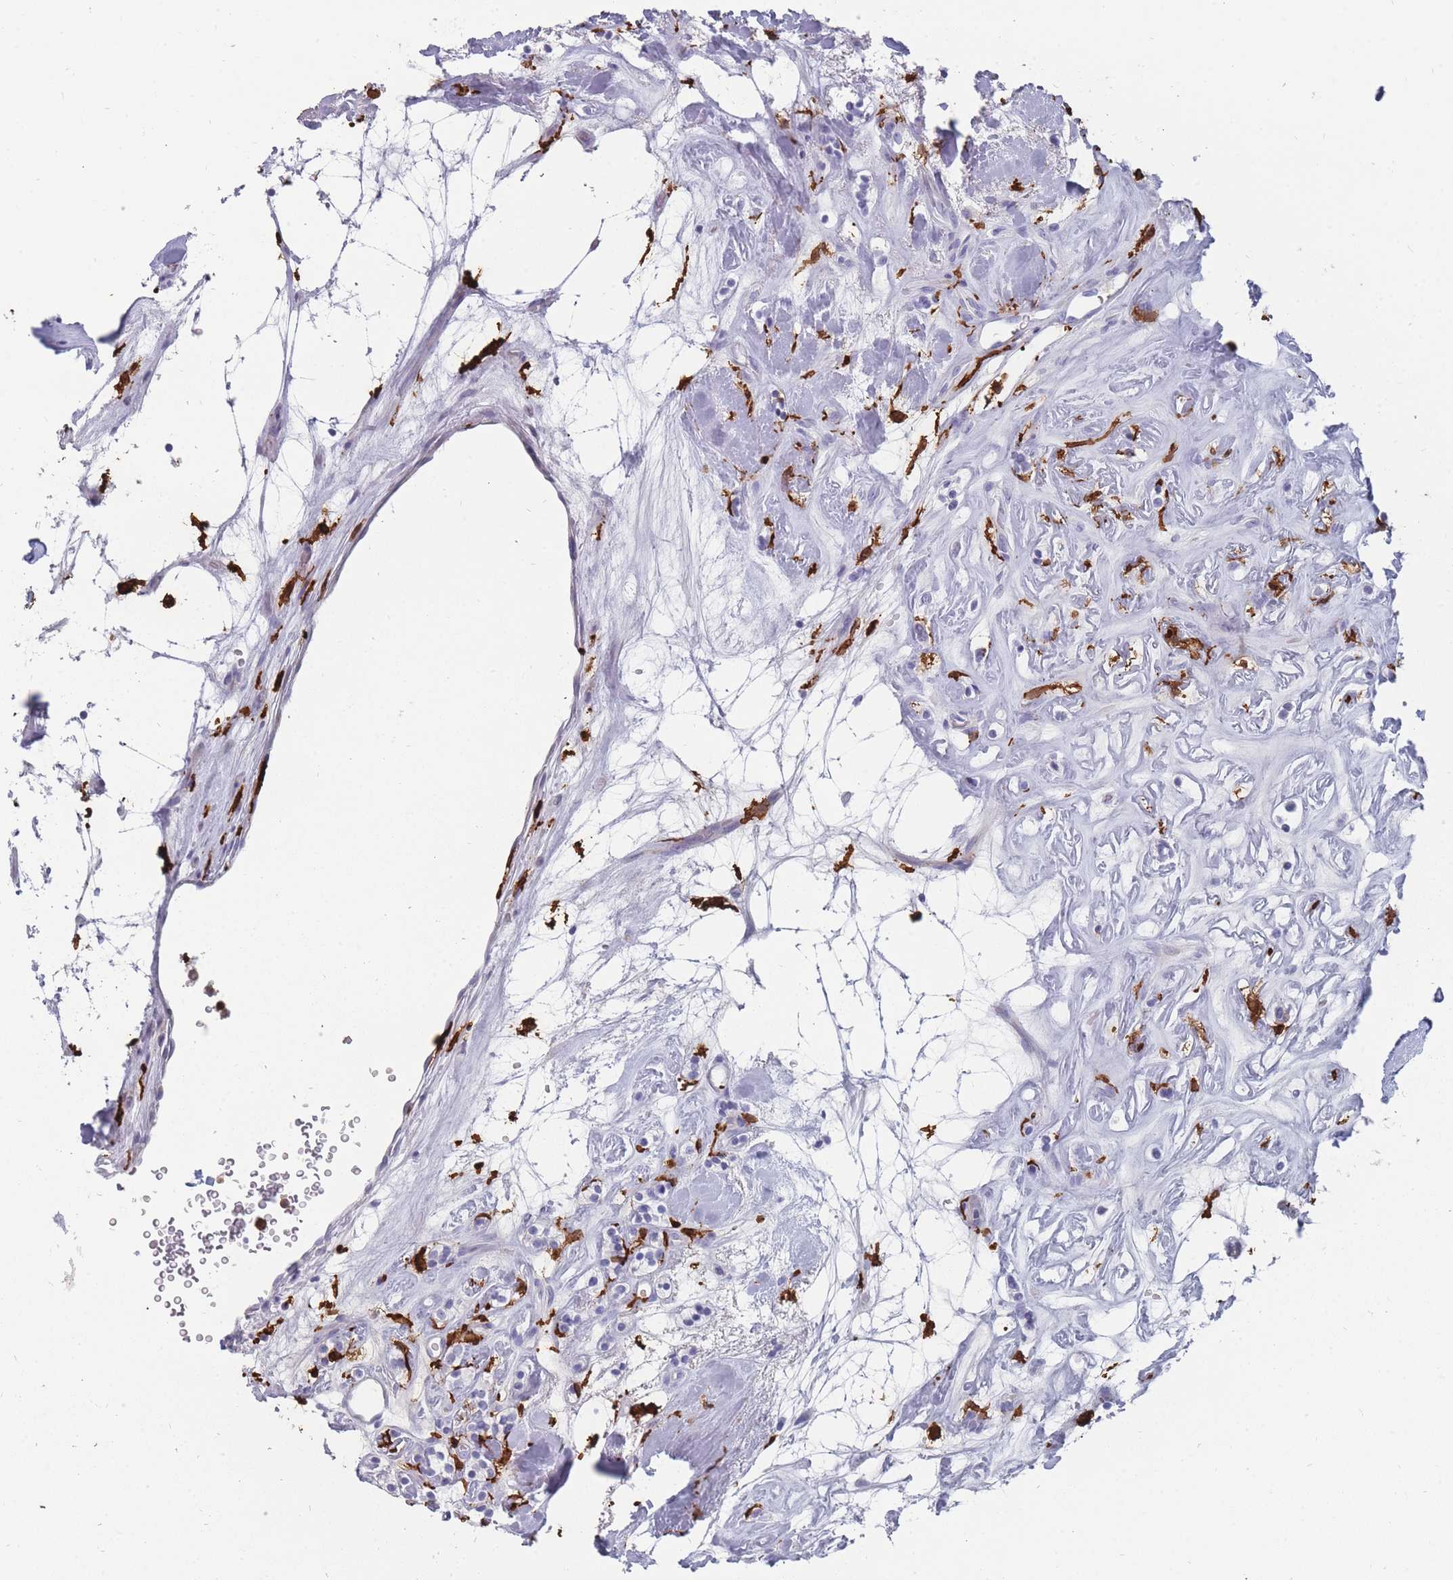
{"staining": {"intensity": "negative", "quantity": "none", "location": "none"}, "tissue": "renal cancer", "cell_type": "Tumor cells", "image_type": "cancer", "snomed": [{"axis": "morphology", "description": "Adenocarcinoma, NOS"}, {"axis": "topography", "description": "Kidney"}], "caption": "Immunohistochemistry (IHC) micrograph of human adenocarcinoma (renal) stained for a protein (brown), which shows no positivity in tumor cells.", "gene": "AIF1", "patient": {"sex": "male", "age": 77}}